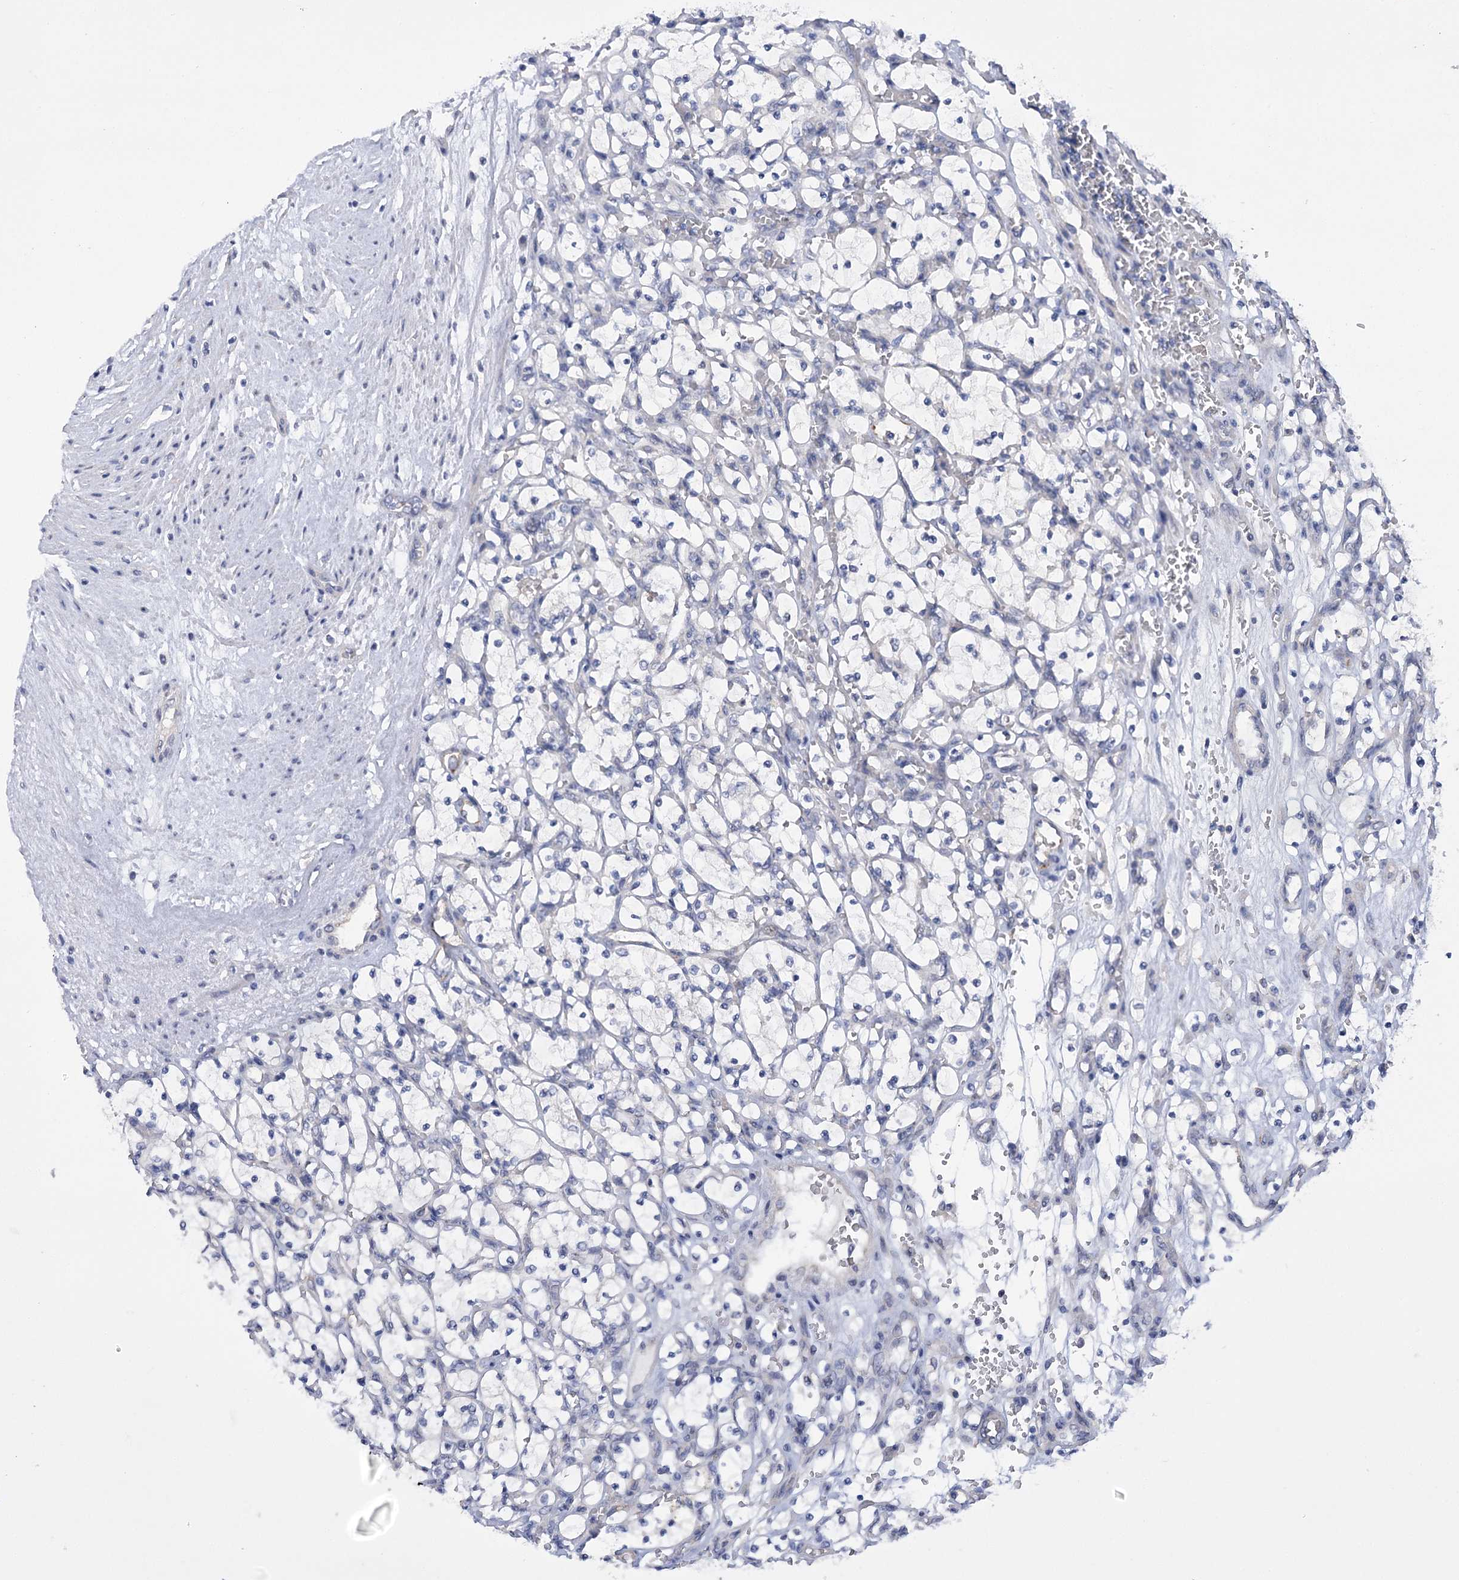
{"staining": {"intensity": "negative", "quantity": "none", "location": "none"}, "tissue": "renal cancer", "cell_type": "Tumor cells", "image_type": "cancer", "snomed": [{"axis": "morphology", "description": "Adenocarcinoma, NOS"}, {"axis": "topography", "description": "Kidney"}], "caption": "DAB immunohistochemical staining of human renal cancer displays no significant staining in tumor cells.", "gene": "DCUN1D1", "patient": {"sex": "female", "age": 69}}